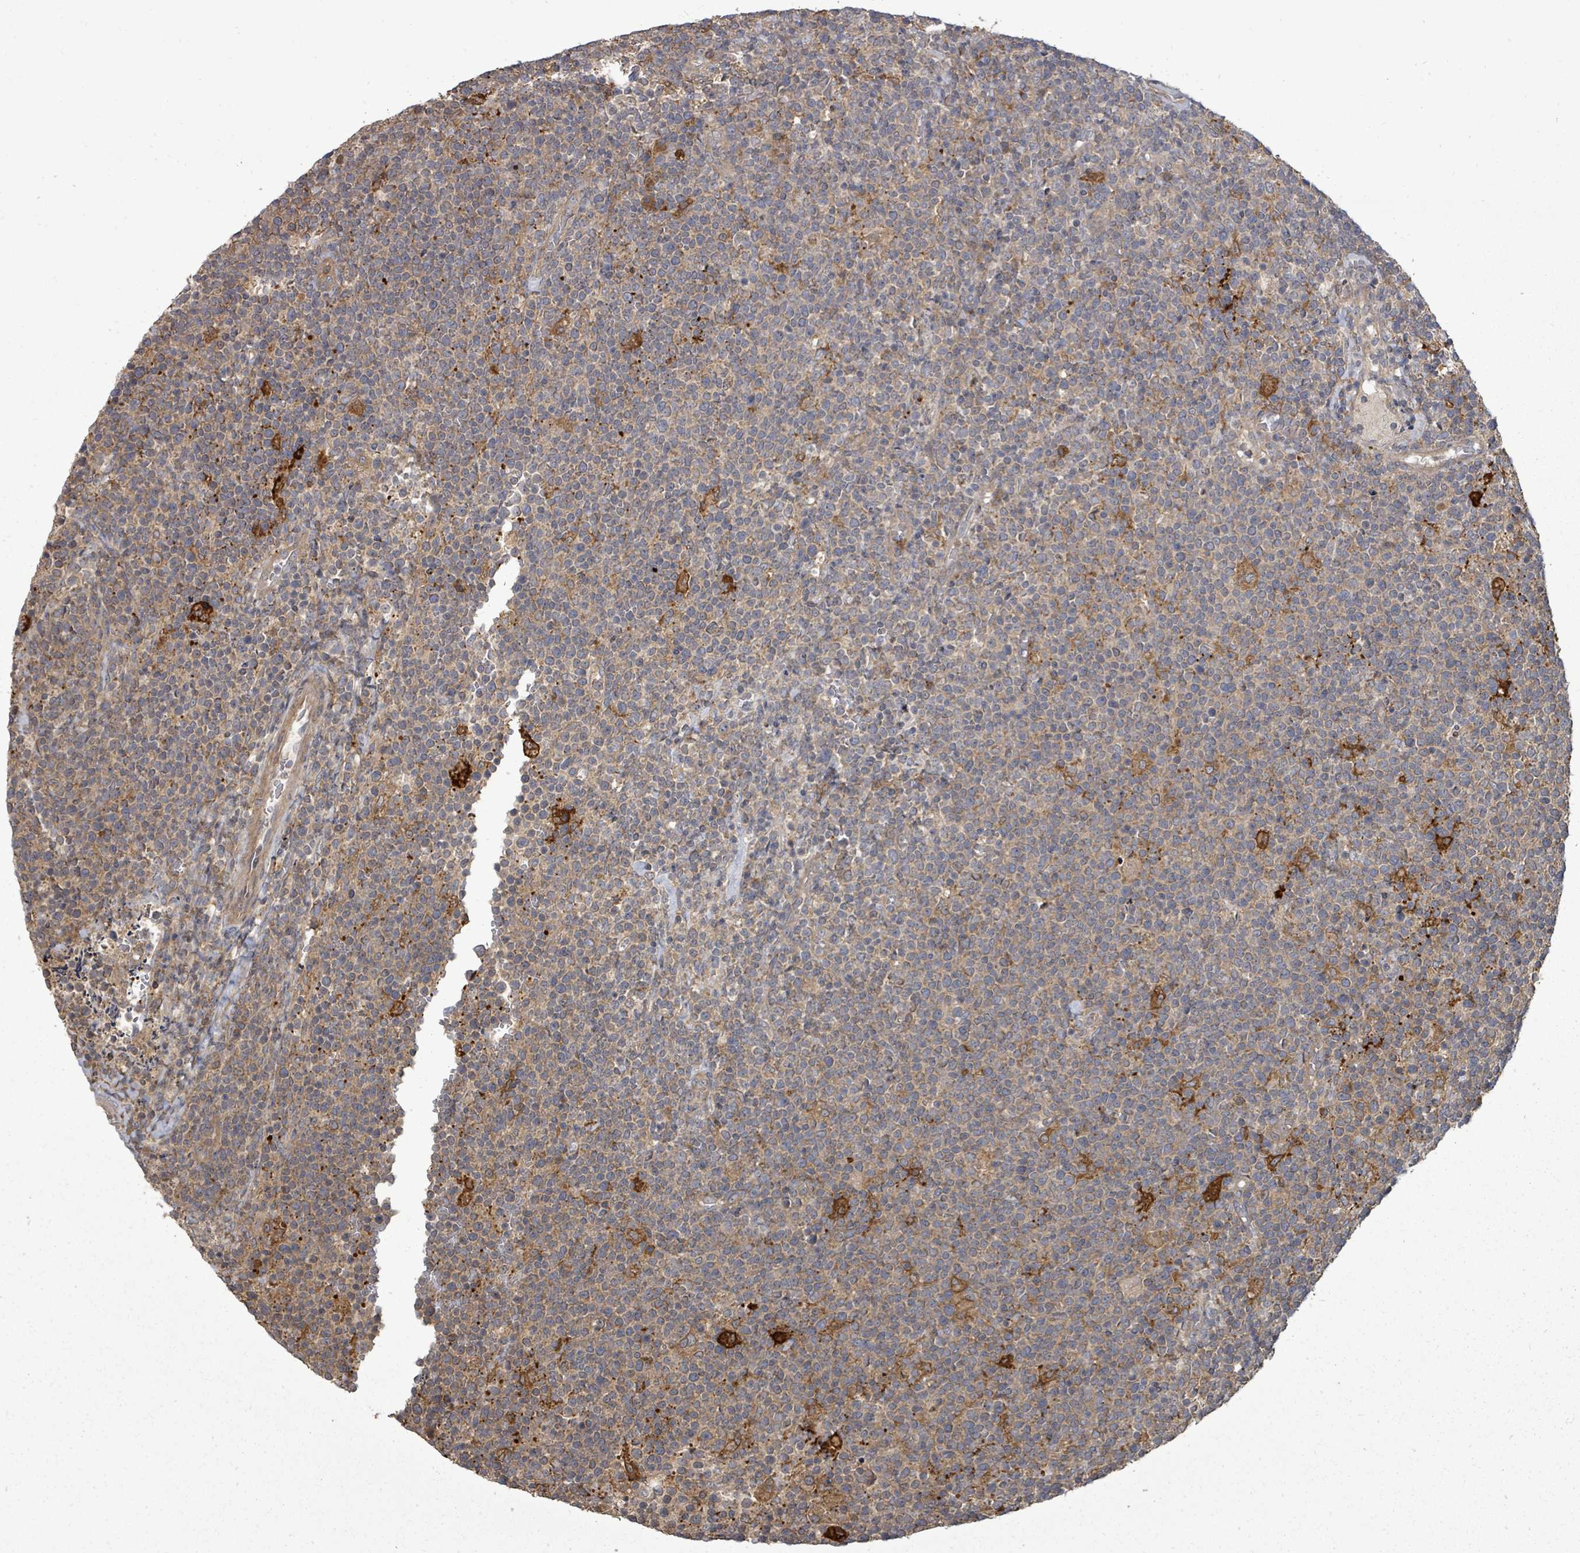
{"staining": {"intensity": "weak", "quantity": "25%-75%", "location": "cytoplasmic/membranous"}, "tissue": "lymphoma", "cell_type": "Tumor cells", "image_type": "cancer", "snomed": [{"axis": "morphology", "description": "Malignant lymphoma, non-Hodgkin's type, High grade"}, {"axis": "topography", "description": "Lymph node"}], "caption": "This is a histology image of immunohistochemistry (IHC) staining of lymphoma, which shows weak positivity in the cytoplasmic/membranous of tumor cells.", "gene": "EIF3C", "patient": {"sex": "male", "age": 61}}